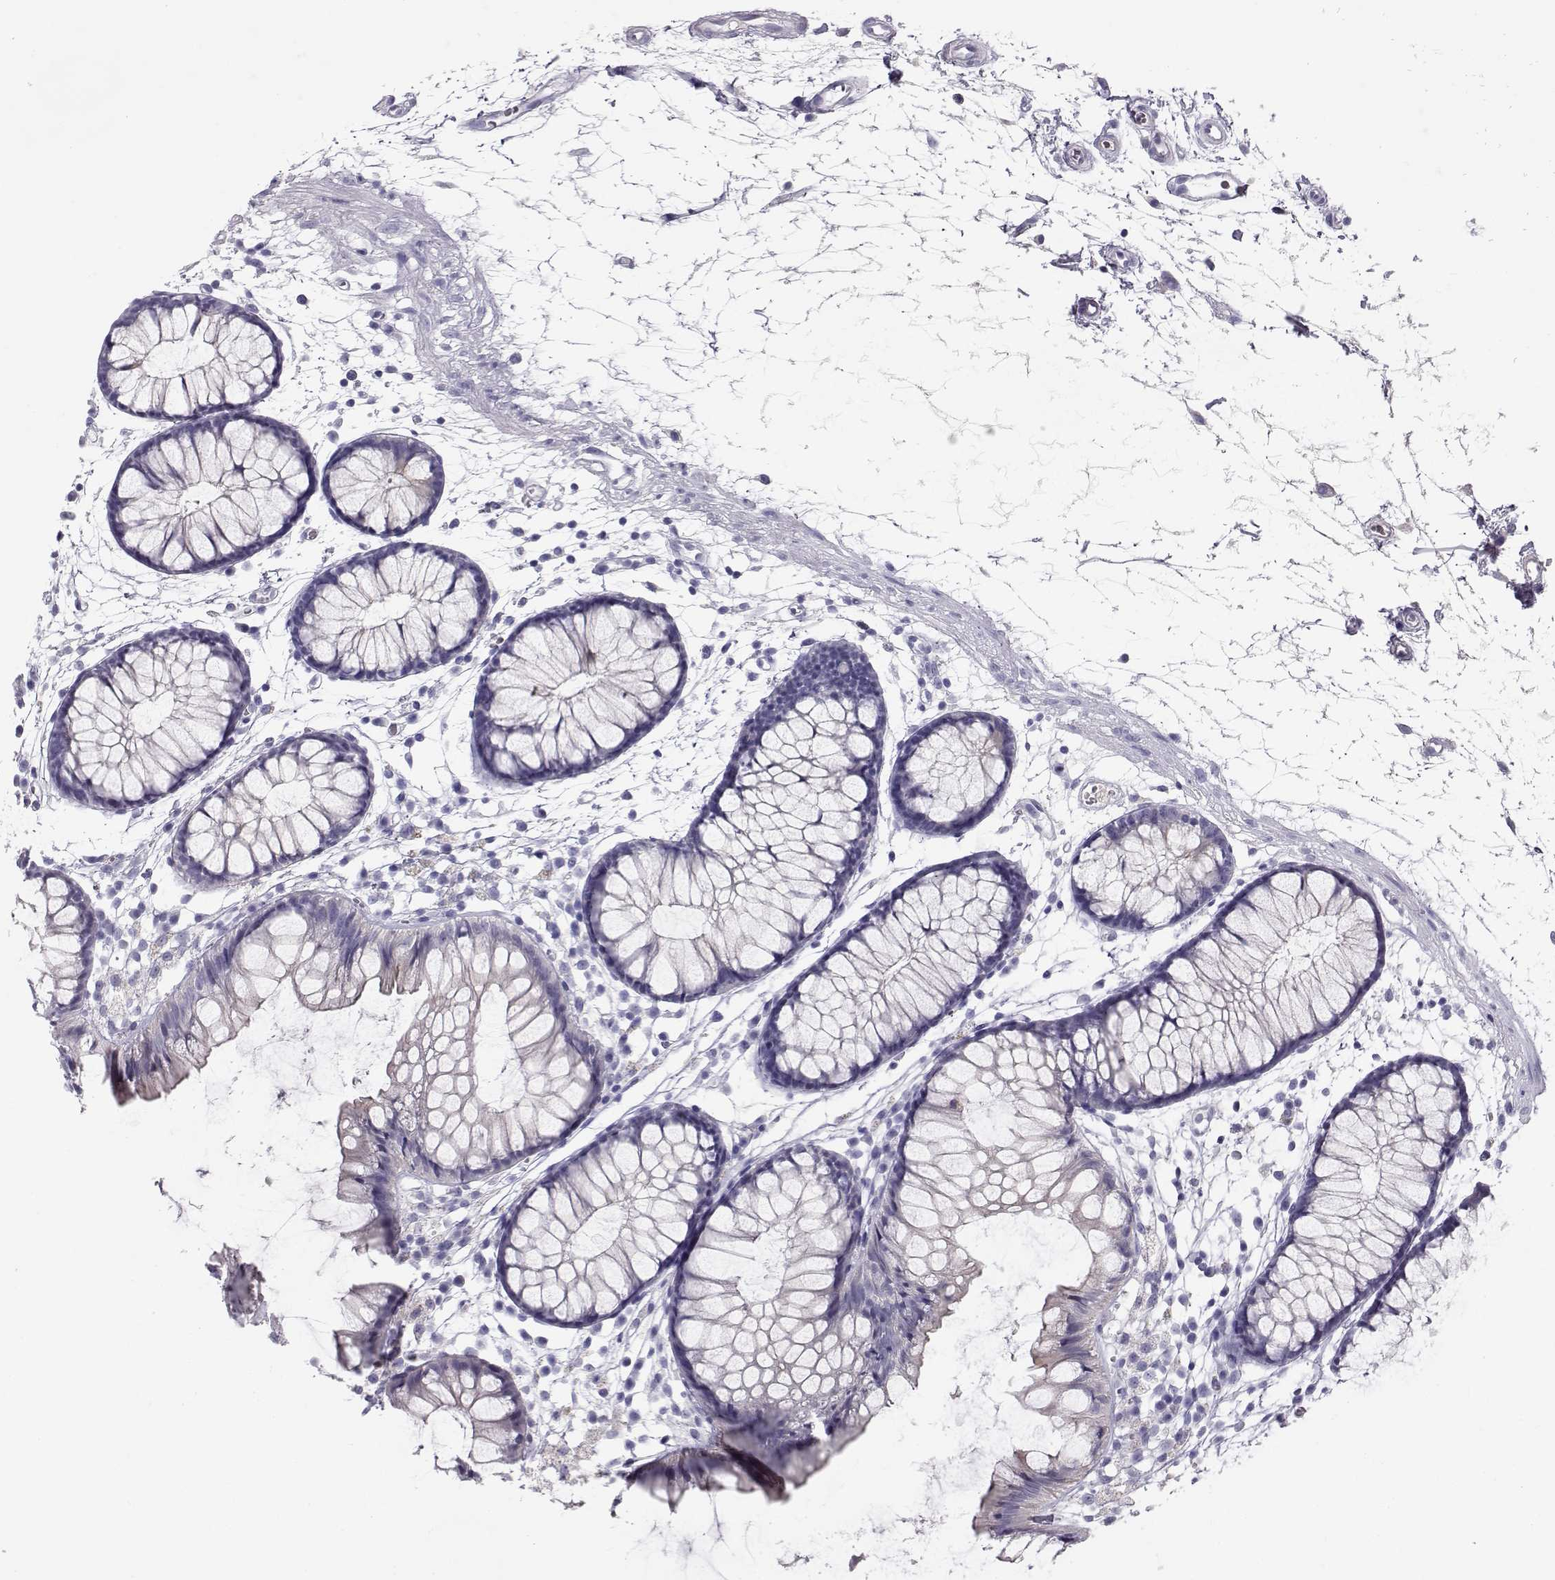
{"staining": {"intensity": "negative", "quantity": "none", "location": "none"}, "tissue": "colon", "cell_type": "Endothelial cells", "image_type": "normal", "snomed": [{"axis": "morphology", "description": "Normal tissue, NOS"}, {"axis": "morphology", "description": "Adenocarcinoma, NOS"}, {"axis": "topography", "description": "Colon"}], "caption": "This is an immunohistochemistry (IHC) image of normal colon. There is no expression in endothelial cells.", "gene": "GPR26", "patient": {"sex": "male", "age": 65}}